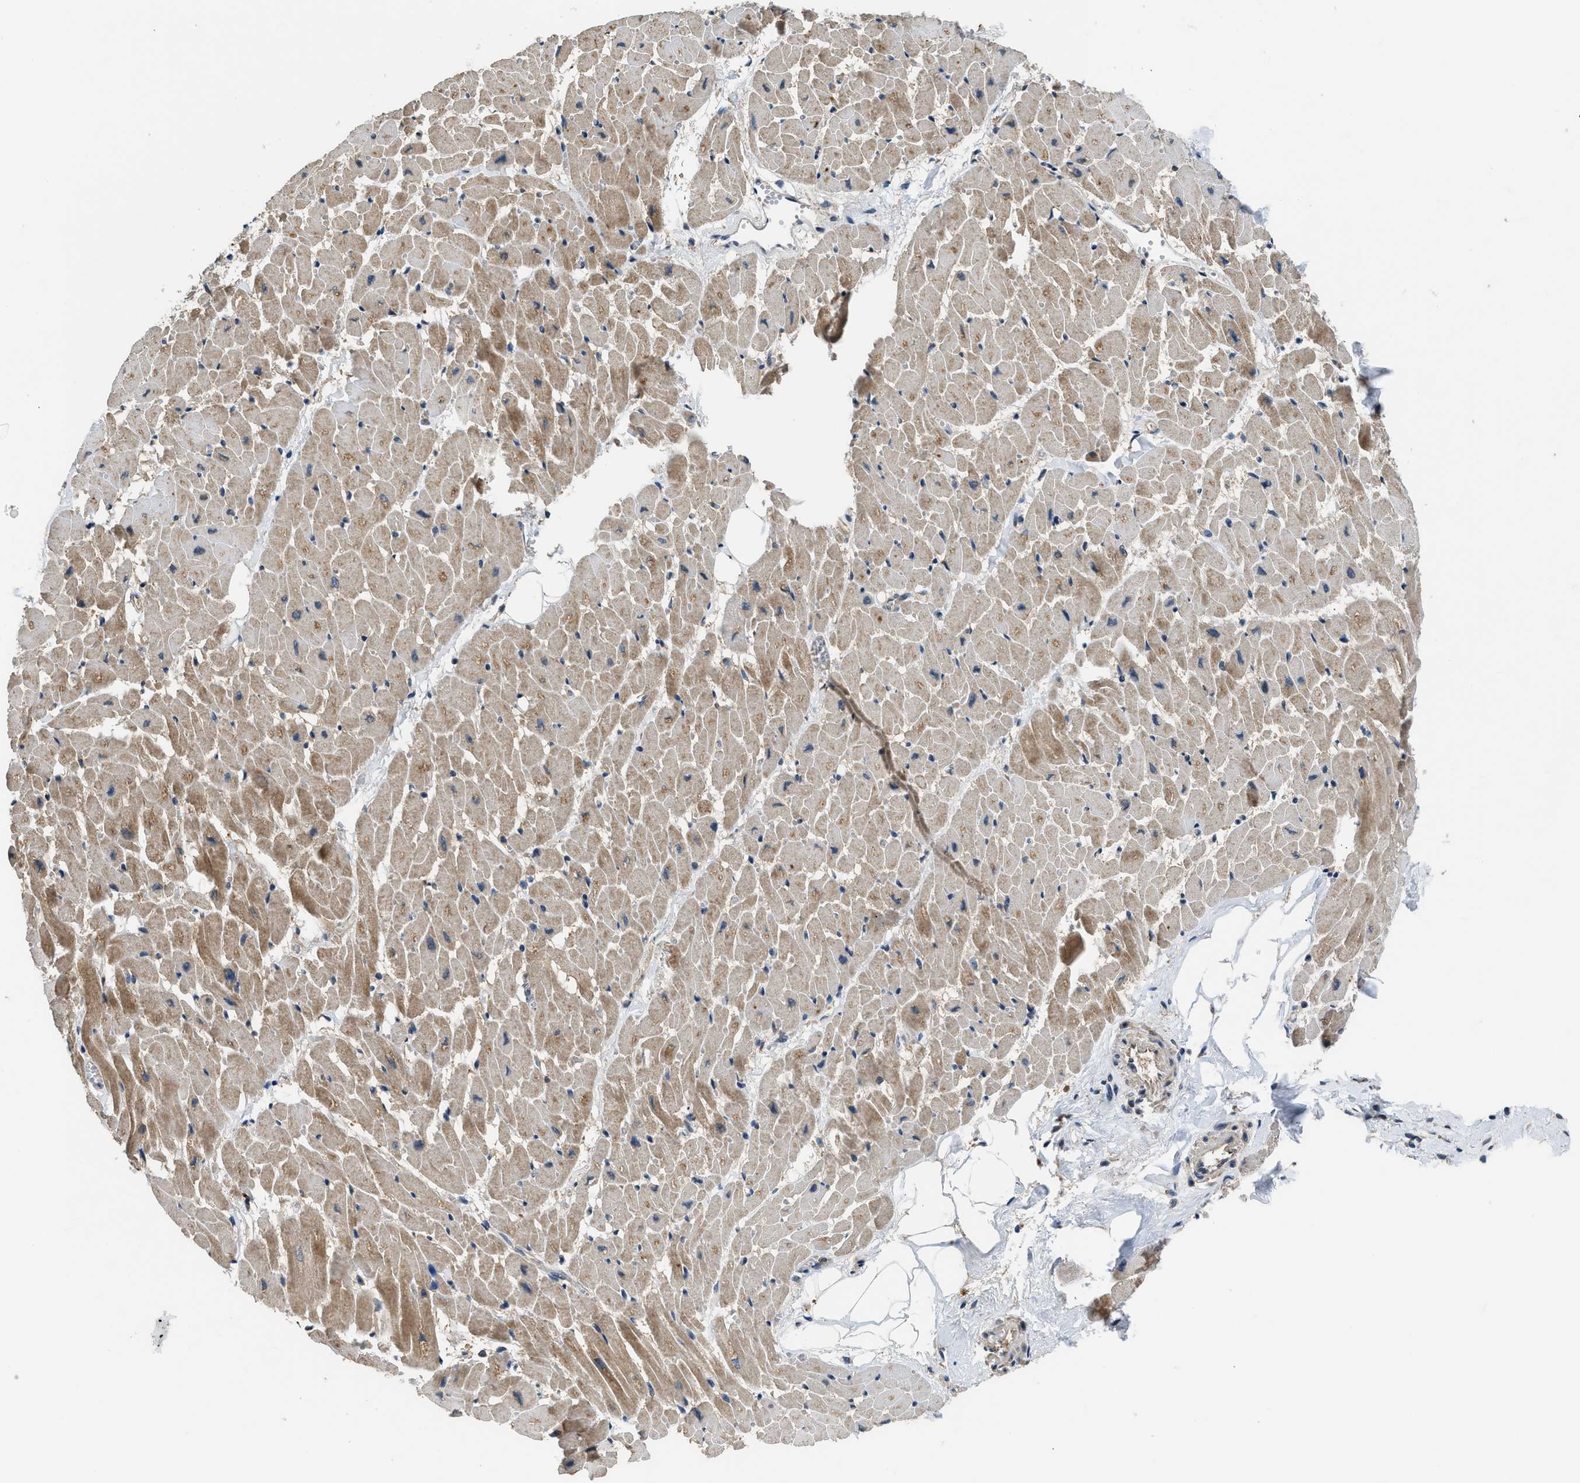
{"staining": {"intensity": "moderate", "quantity": ">75%", "location": "cytoplasmic/membranous"}, "tissue": "heart muscle", "cell_type": "Cardiomyocytes", "image_type": "normal", "snomed": [{"axis": "morphology", "description": "Normal tissue, NOS"}, {"axis": "topography", "description": "Heart"}], "caption": "IHC of unremarkable human heart muscle exhibits medium levels of moderate cytoplasmic/membranous positivity in approximately >75% of cardiomyocytes. The staining was performed using DAB (3,3'-diaminobenzidine), with brown indicating positive protein expression. Nuclei are stained blue with hematoxylin.", "gene": "IL3RA", "patient": {"sex": "female", "age": 19}}